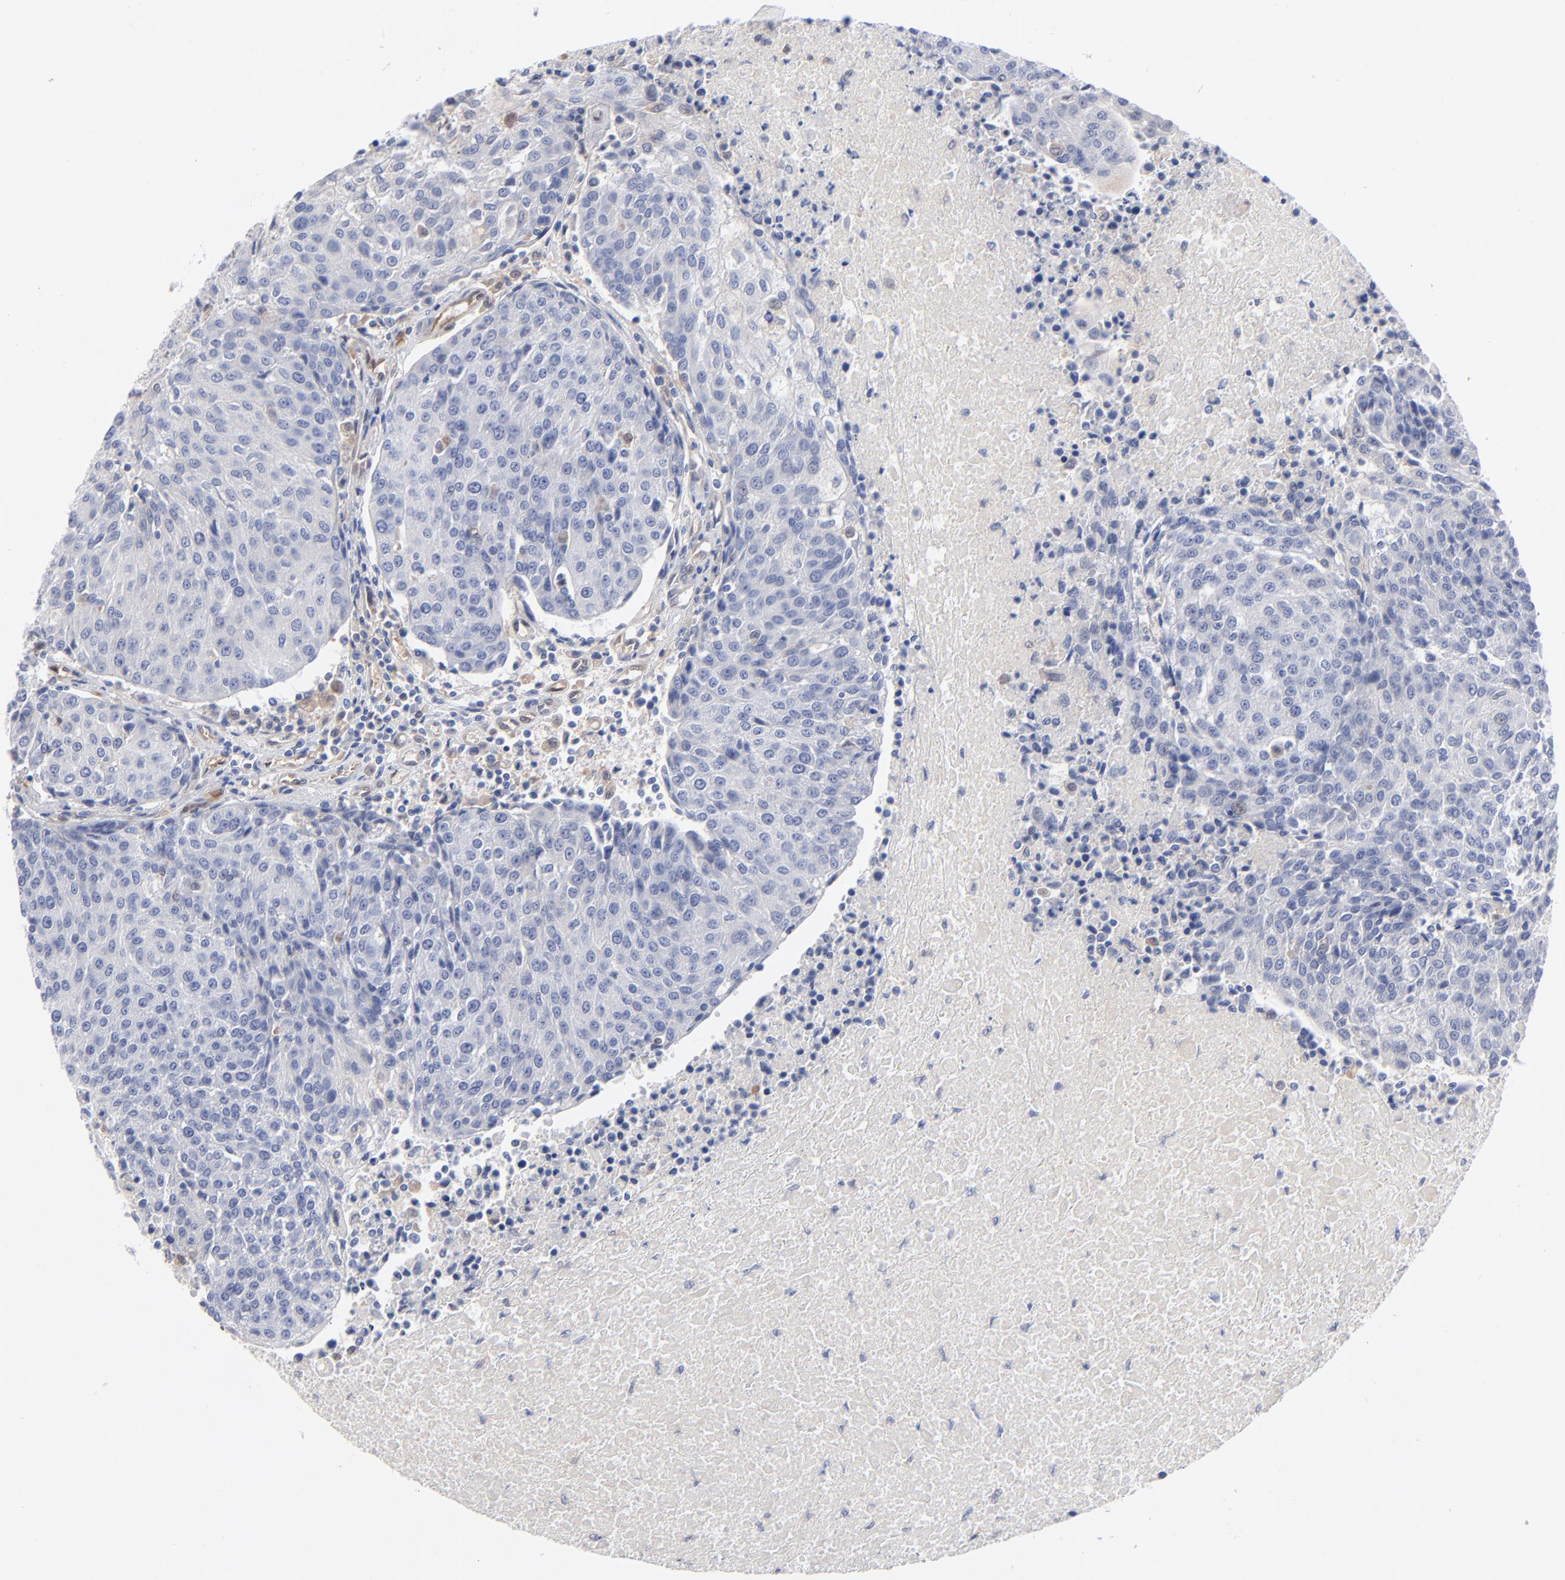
{"staining": {"intensity": "negative", "quantity": "none", "location": "none"}, "tissue": "urothelial cancer", "cell_type": "Tumor cells", "image_type": "cancer", "snomed": [{"axis": "morphology", "description": "Urothelial carcinoma, High grade"}, {"axis": "topography", "description": "Urinary bladder"}], "caption": "DAB (3,3'-diaminobenzidine) immunohistochemical staining of urothelial carcinoma (high-grade) shows no significant staining in tumor cells.", "gene": "ARRB1", "patient": {"sex": "female", "age": 85}}